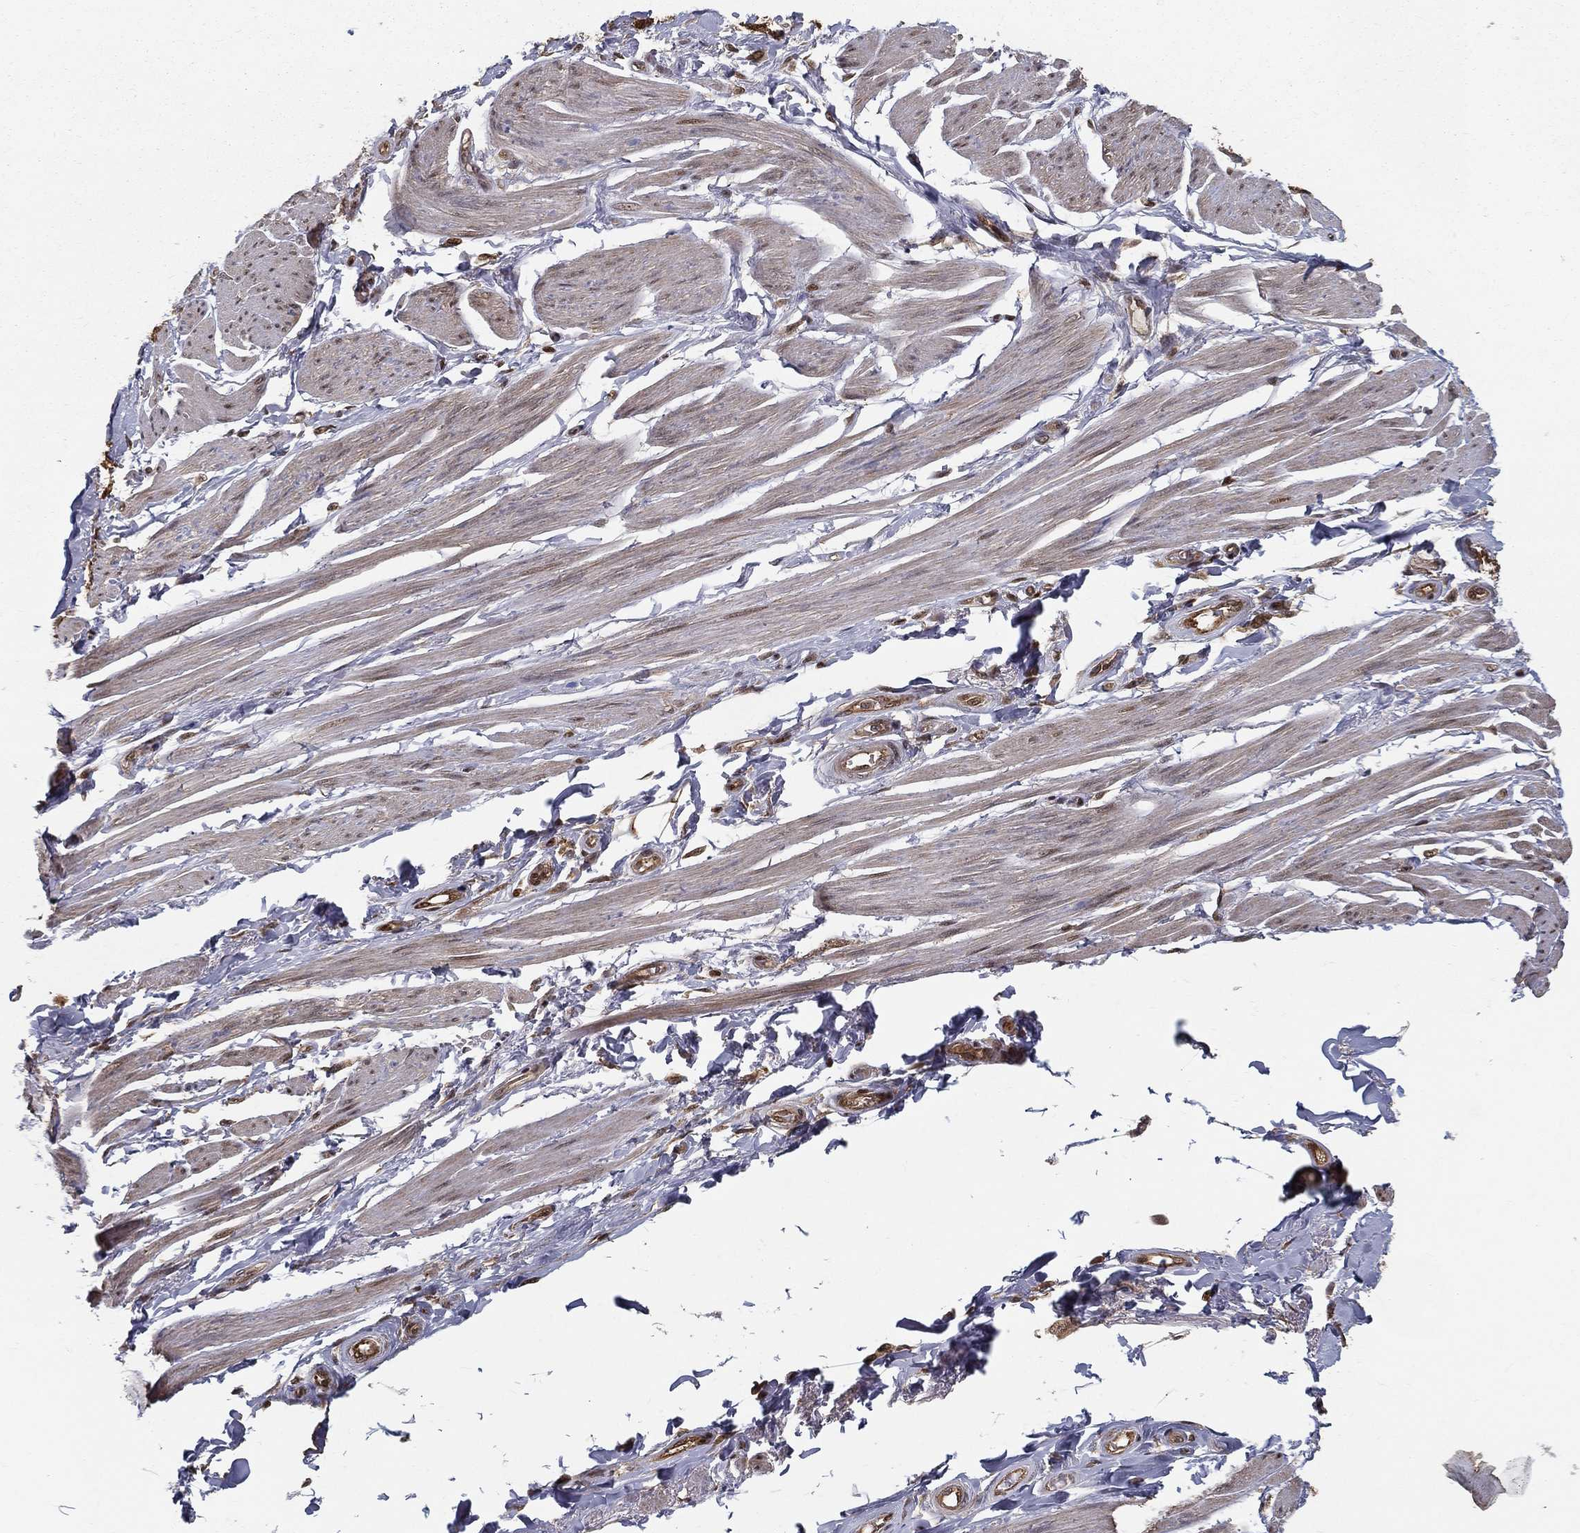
{"staining": {"intensity": "weak", "quantity": "<25%", "location": "cytoplasmic/membranous"}, "tissue": "soft tissue", "cell_type": "Fibroblasts", "image_type": "normal", "snomed": [{"axis": "morphology", "description": "Normal tissue, NOS"}, {"axis": "topography", "description": "Skeletal muscle"}, {"axis": "topography", "description": "Anal"}, {"axis": "topography", "description": "Peripheral nerve tissue"}], "caption": "A photomicrograph of soft tissue stained for a protein demonstrates no brown staining in fibroblasts. (Stains: DAB (3,3'-diaminobenzidine) IHC with hematoxylin counter stain, Microscopy: brightfield microscopy at high magnification).", "gene": "SLC6A6", "patient": {"sex": "male", "age": 53}}